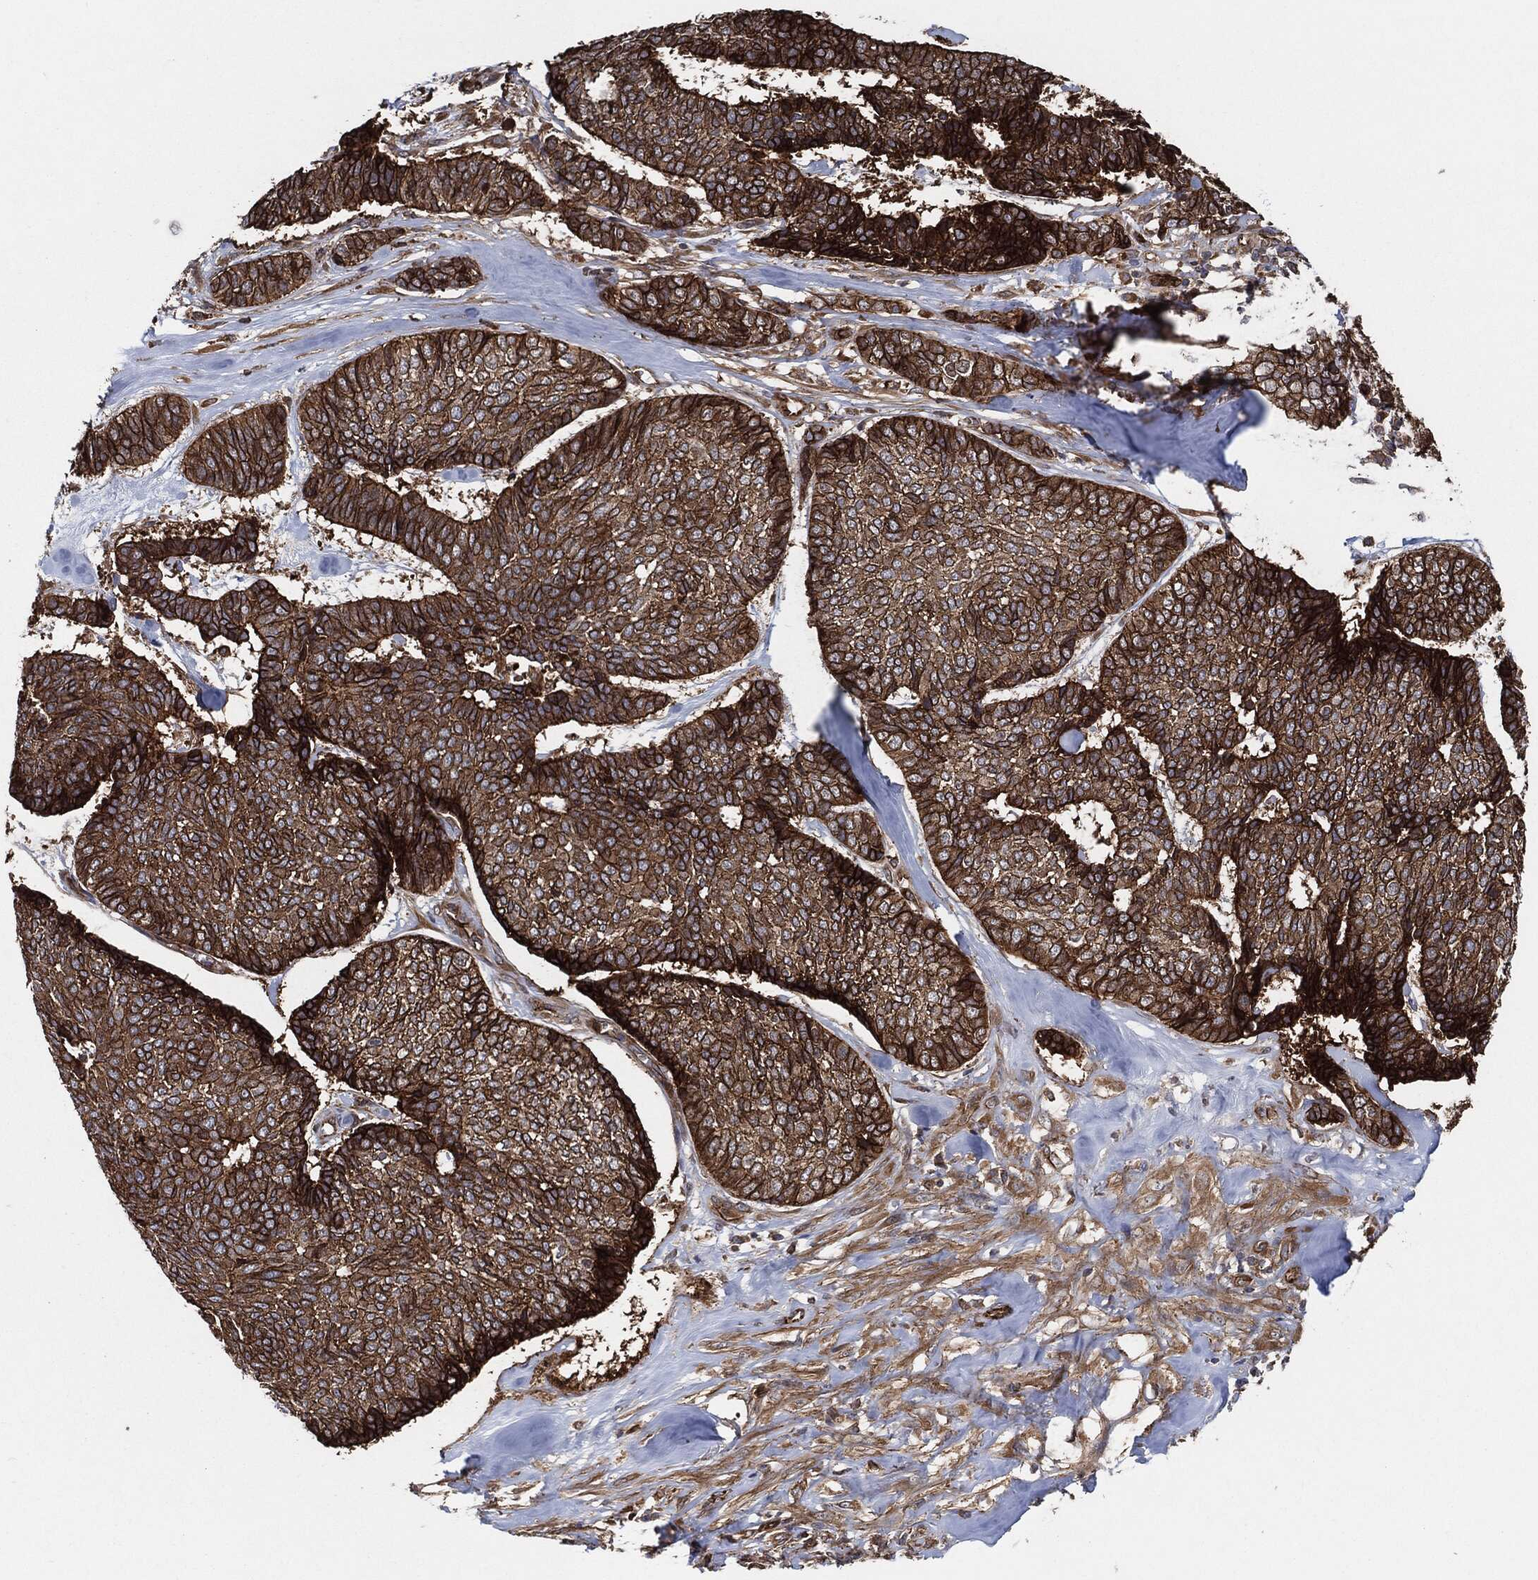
{"staining": {"intensity": "strong", "quantity": "25%-75%", "location": "cytoplasmic/membranous"}, "tissue": "skin cancer", "cell_type": "Tumor cells", "image_type": "cancer", "snomed": [{"axis": "morphology", "description": "Basal cell carcinoma"}, {"axis": "topography", "description": "Skin"}], "caption": "This image reveals immunohistochemistry staining of skin cancer, with high strong cytoplasmic/membranous positivity in approximately 25%-75% of tumor cells.", "gene": "CTNNA1", "patient": {"sex": "male", "age": 86}}